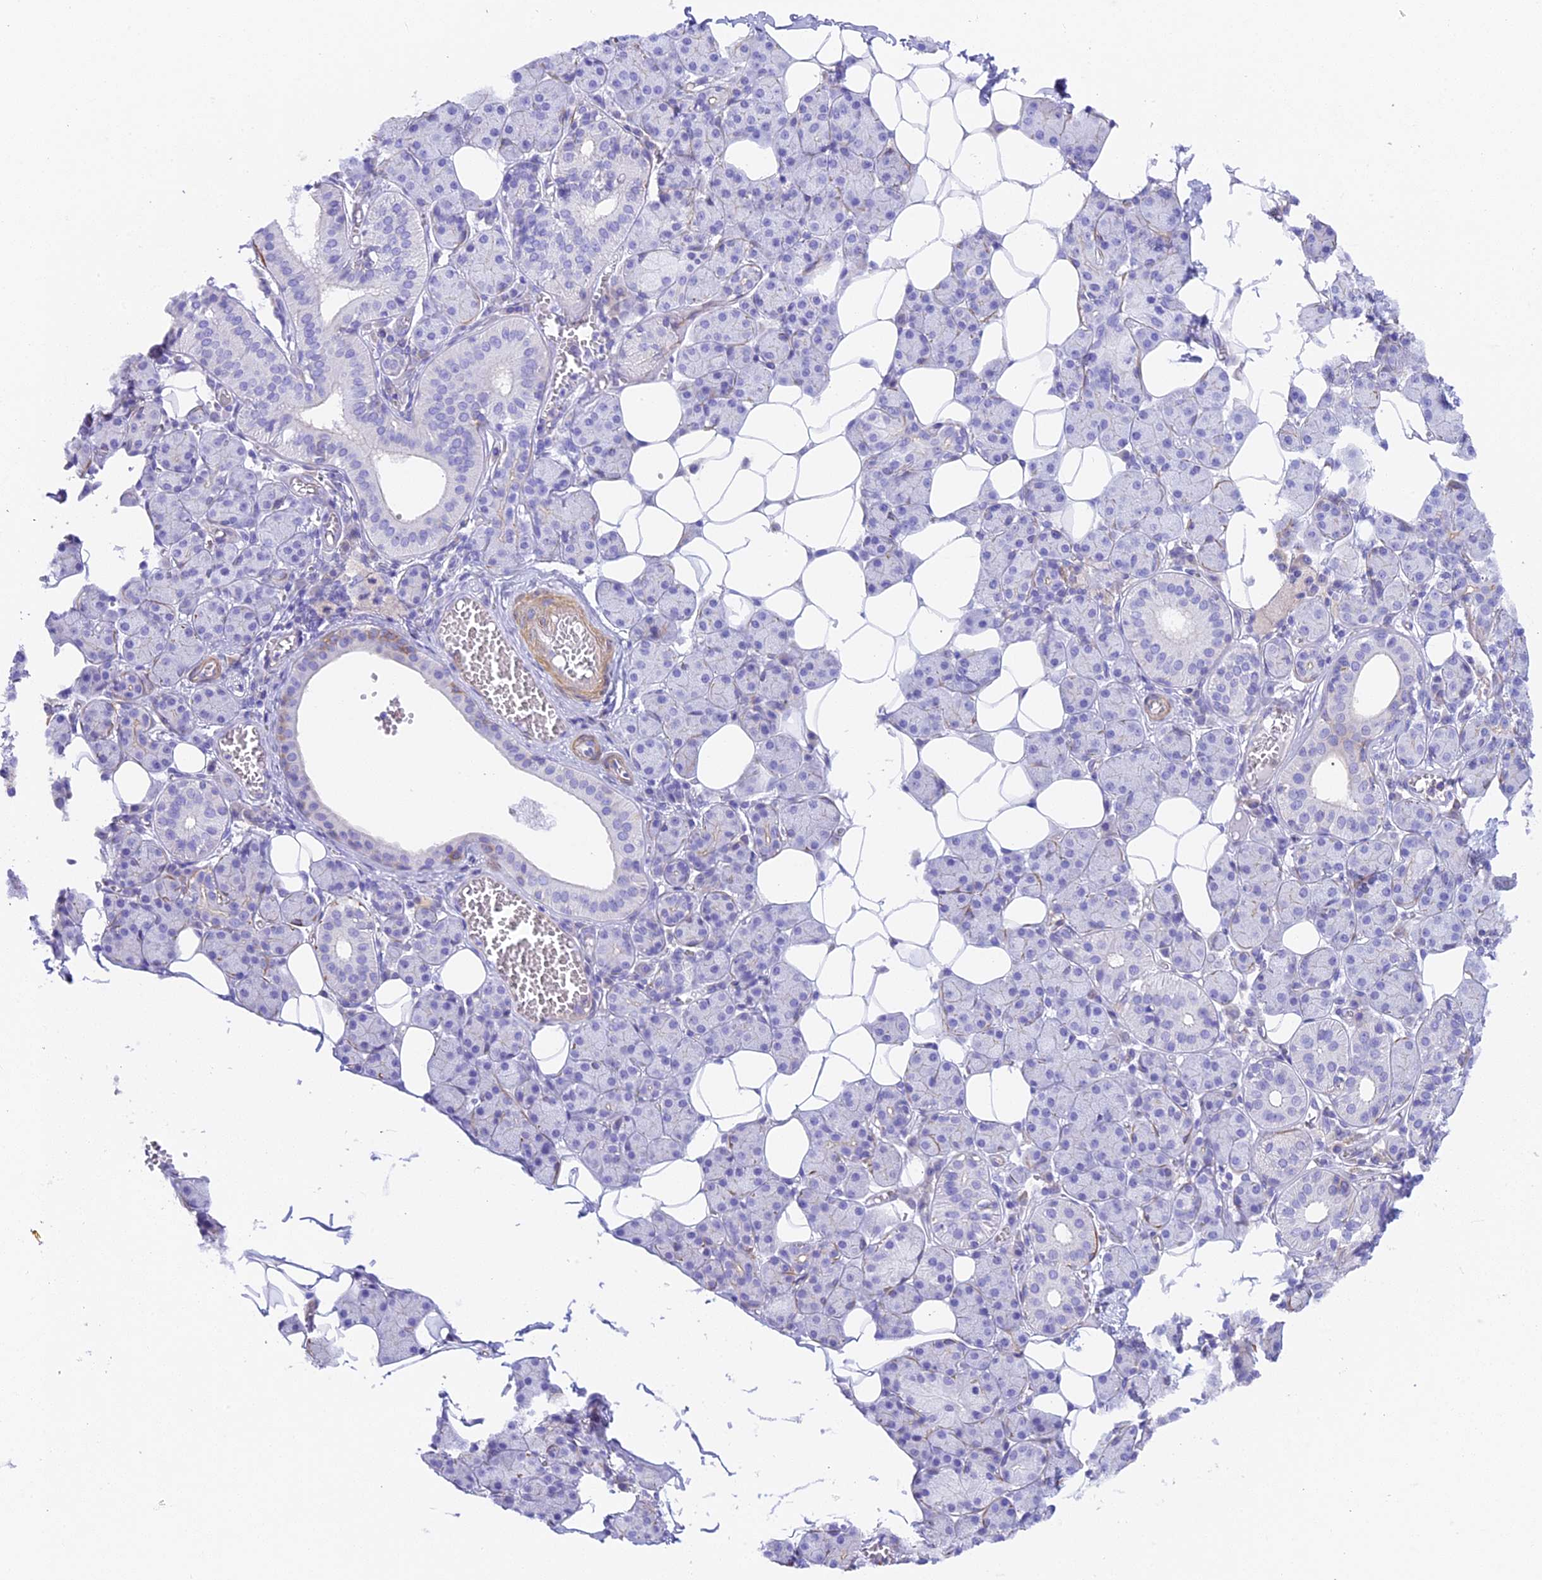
{"staining": {"intensity": "negative", "quantity": "none", "location": "none"}, "tissue": "salivary gland", "cell_type": "Glandular cells", "image_type": "normal", "snomed": [{"axis": "morphology", "description": "Normal tissue, NOS"}, {"axis": "topography", "description": "Salivary gland"}], "caption": "Protein analysis of benign salivary gland shows no significant positivity in glandular cells. (Immunohistochemistry, brightfield microscopy, high magnification).", "gene": "HOMER3", "patient": {"sex": "female", "age": 33}}